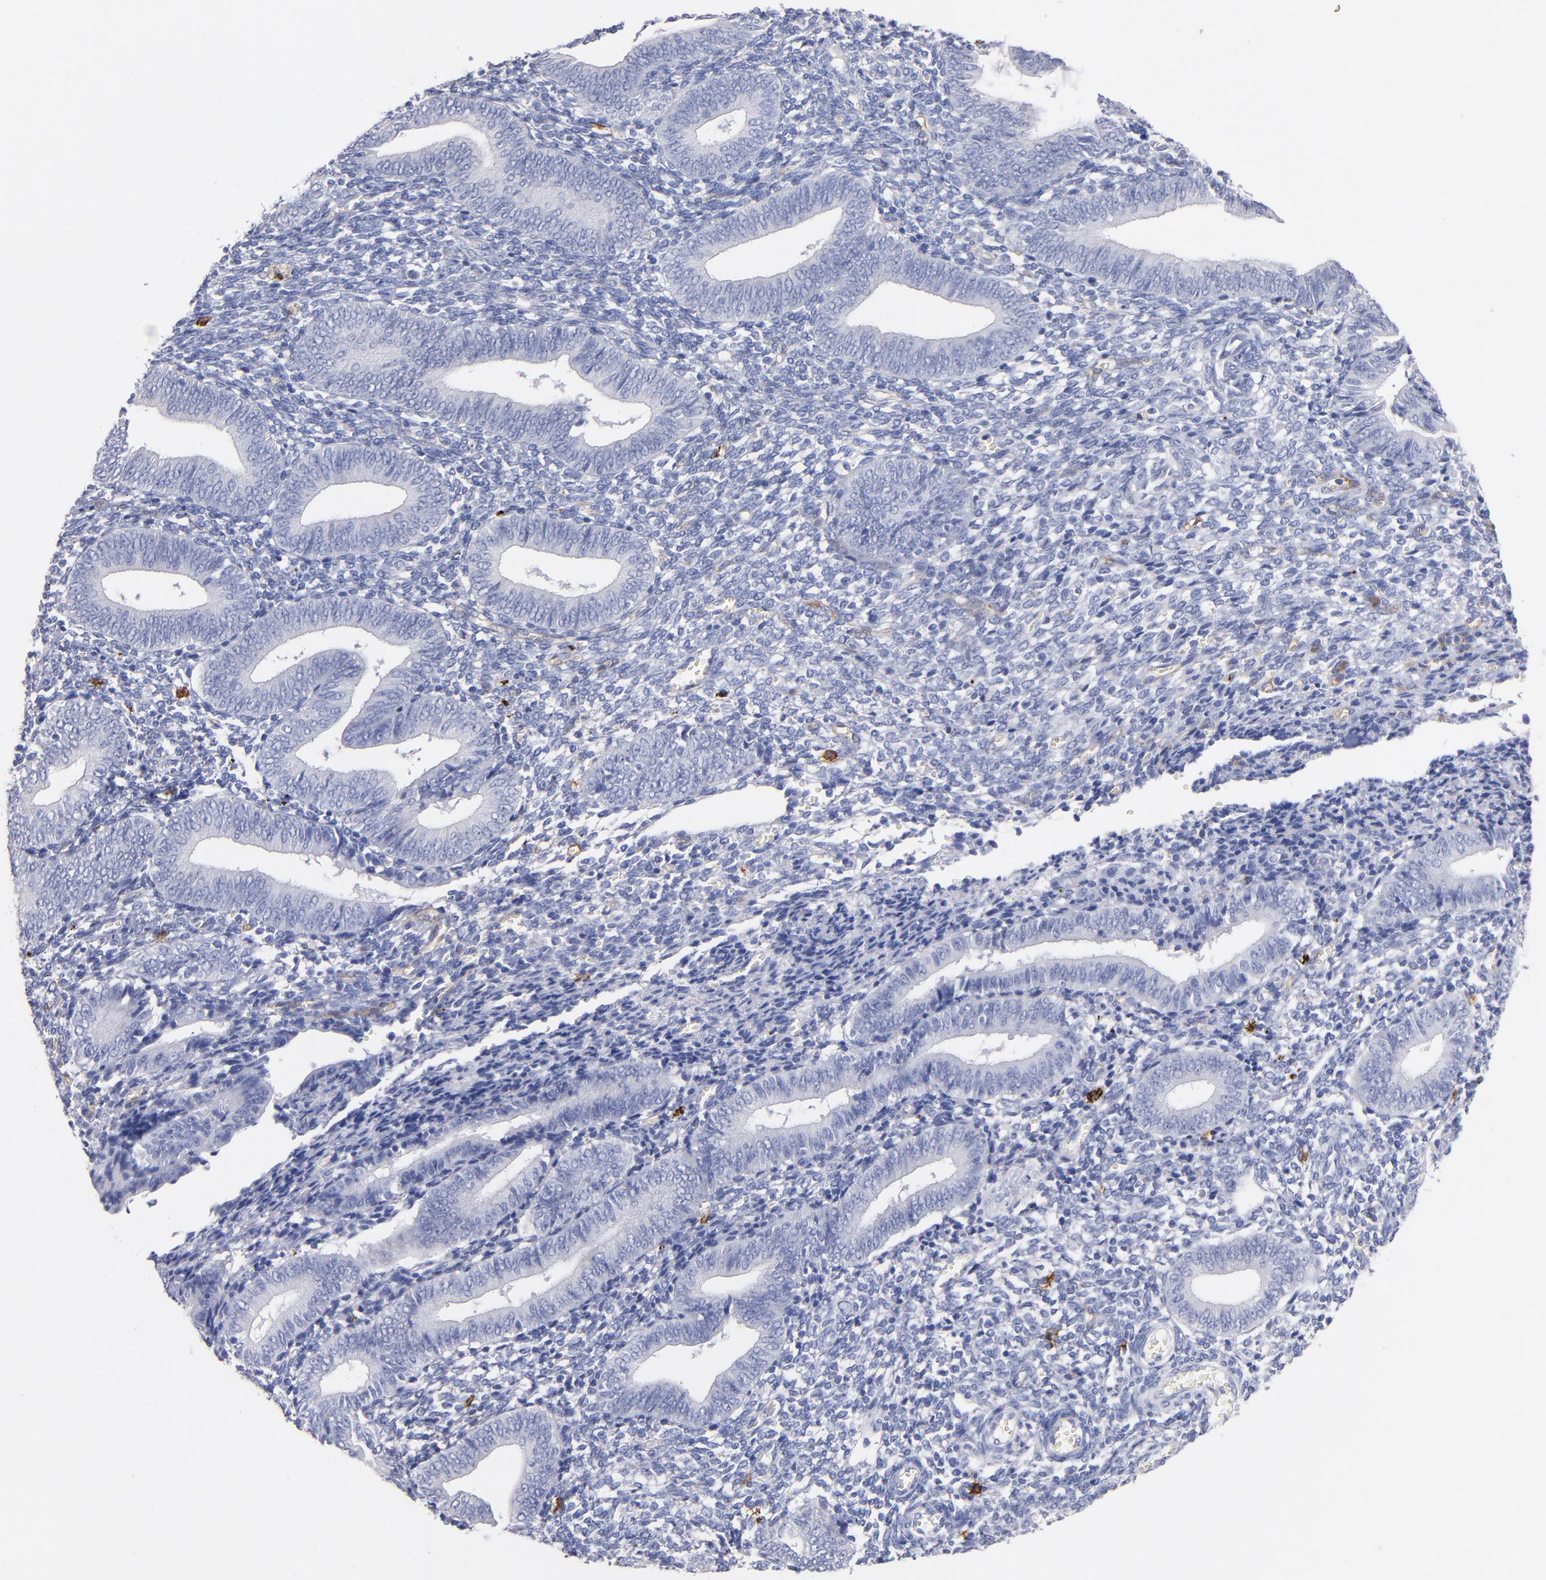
{"staining": {"intensity": "negative", "quantity": "none", "location": "none"}, "tissue": "endometrium", "cell_type": "Cells in endometrial stroma", "image_type": "normal", "snomed": [{"axis": "morphology", "description": "Normal tissue, NOS"}, {"axis": "topography", "description": "Uterus"}, {"axis": "topography", "description": "Endometrium"}], "caption": "The histopathology image displays no staining of cells in endometrial stroma in benign endometrium.", "gene": "KIT", "patient": {"sex": "female", "age": 33}}